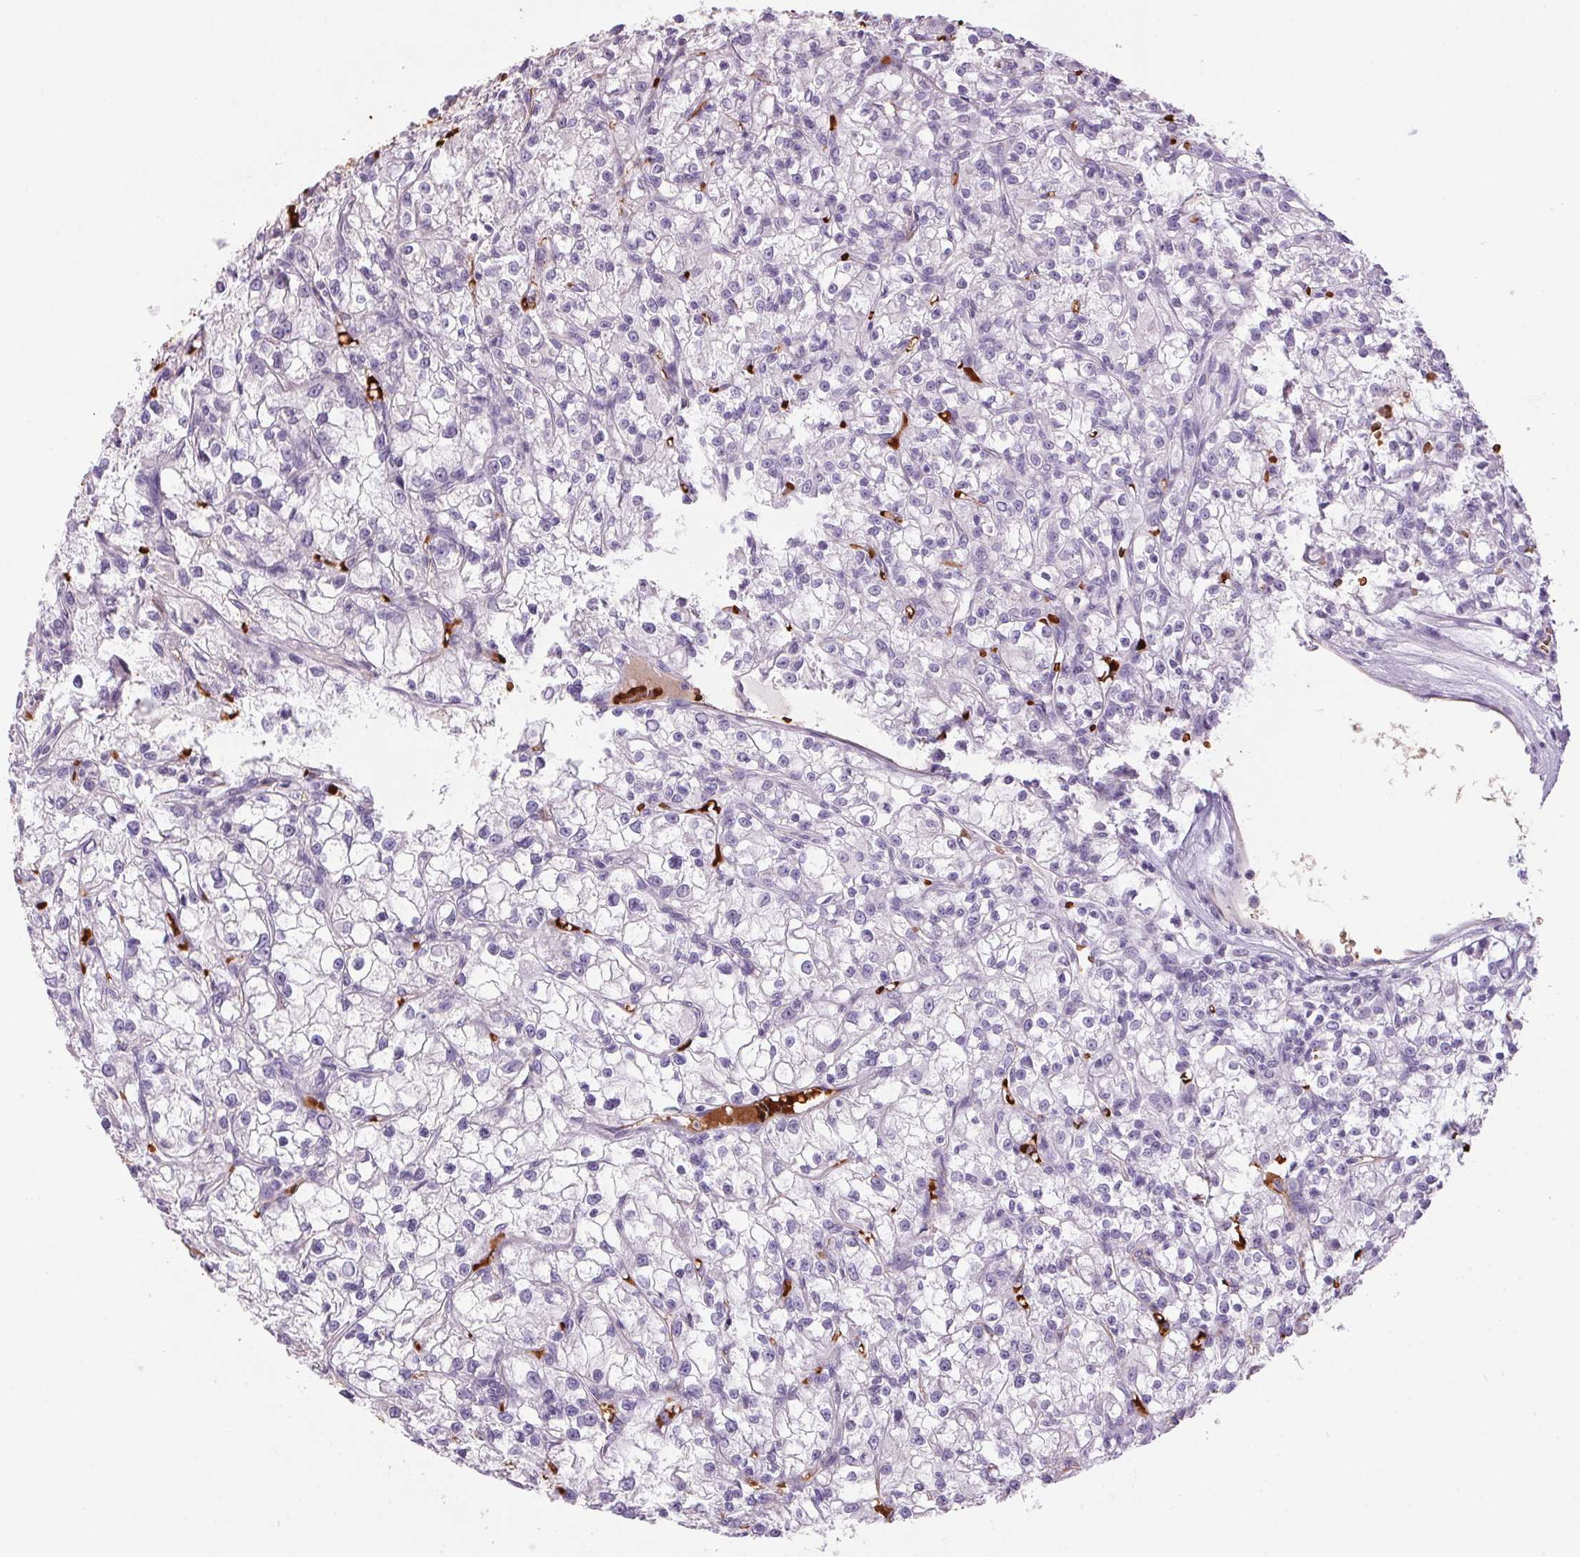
{"staining": {"intensity": "negative", "quantity": "none", "location": "none"}, "tissue": "renal cancer", "cell_type": "Tumor cells", "image_type": "cancer", "snomed": [{"axis": "morphology", "description": "Adenocarcinoma, NOS"}, {"axis": "topography", "description": "Kidney"}], "caption": "Immunohistochemistry micrograph of human renal adenocarcinoma stained for a protein (brown), which reveals no positivity in tumor cells.", "gene": "HBQ1", "patient": {"sex": "female", "age": 59}}